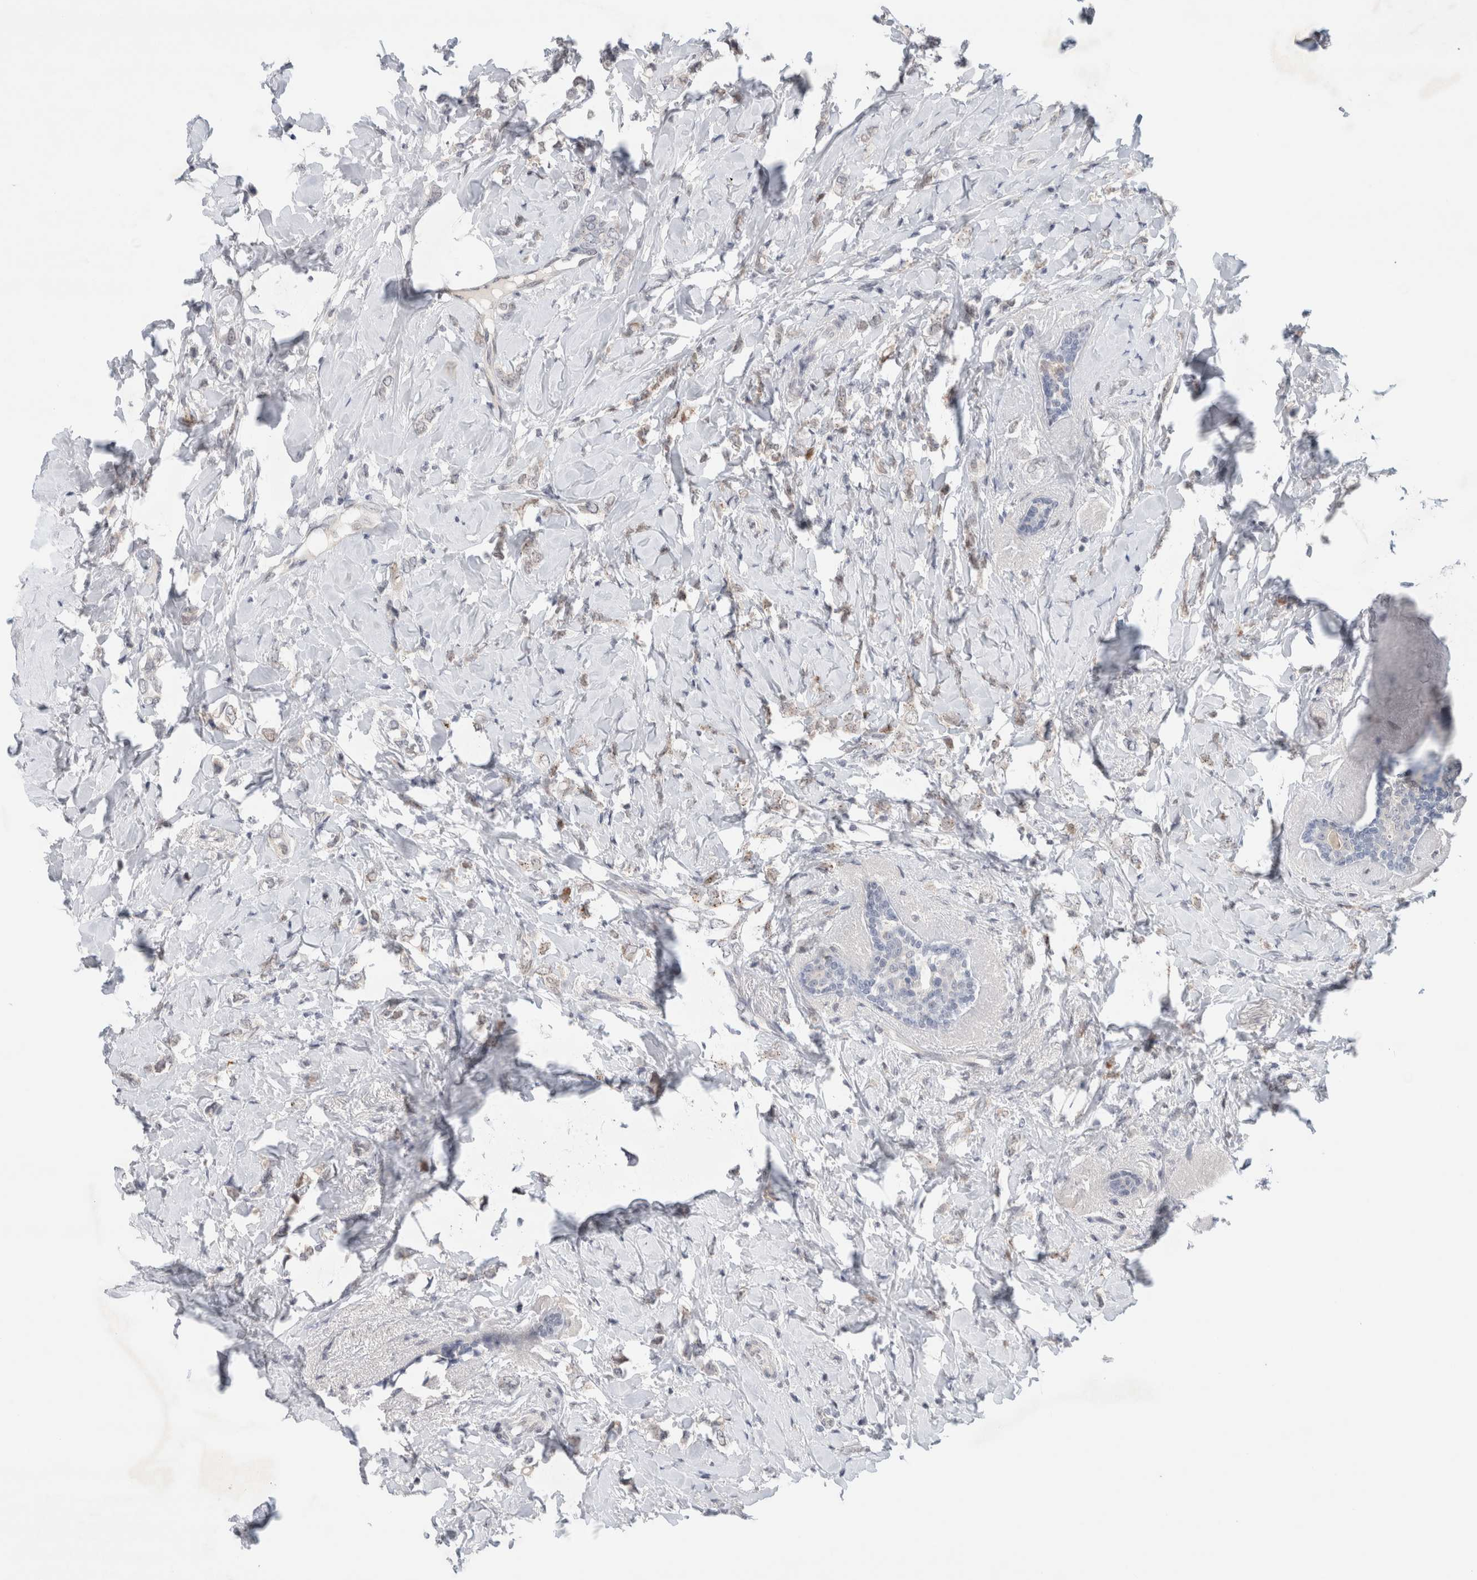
{"staining": {"intensity": "weak", "quantity": "<25%", "location": "nuclear"}, "tissue": "breast cancer", "cell_type": "Tumor cells", "image_type": "cancer", "snomed": [{"axis": "morphology", "description": "Normal tissue, NOS"}, {"axis": "morphology", "description": "Lobular carcinoma"}, {"axis": "topography", "description": "Breast"}], "caption": "Breast cancer stained for a protein using immunohistochemistry demonstrates no expression tumor cells.", "gene": "KNL1", "patient": {"sex": "female", "age": 47}}